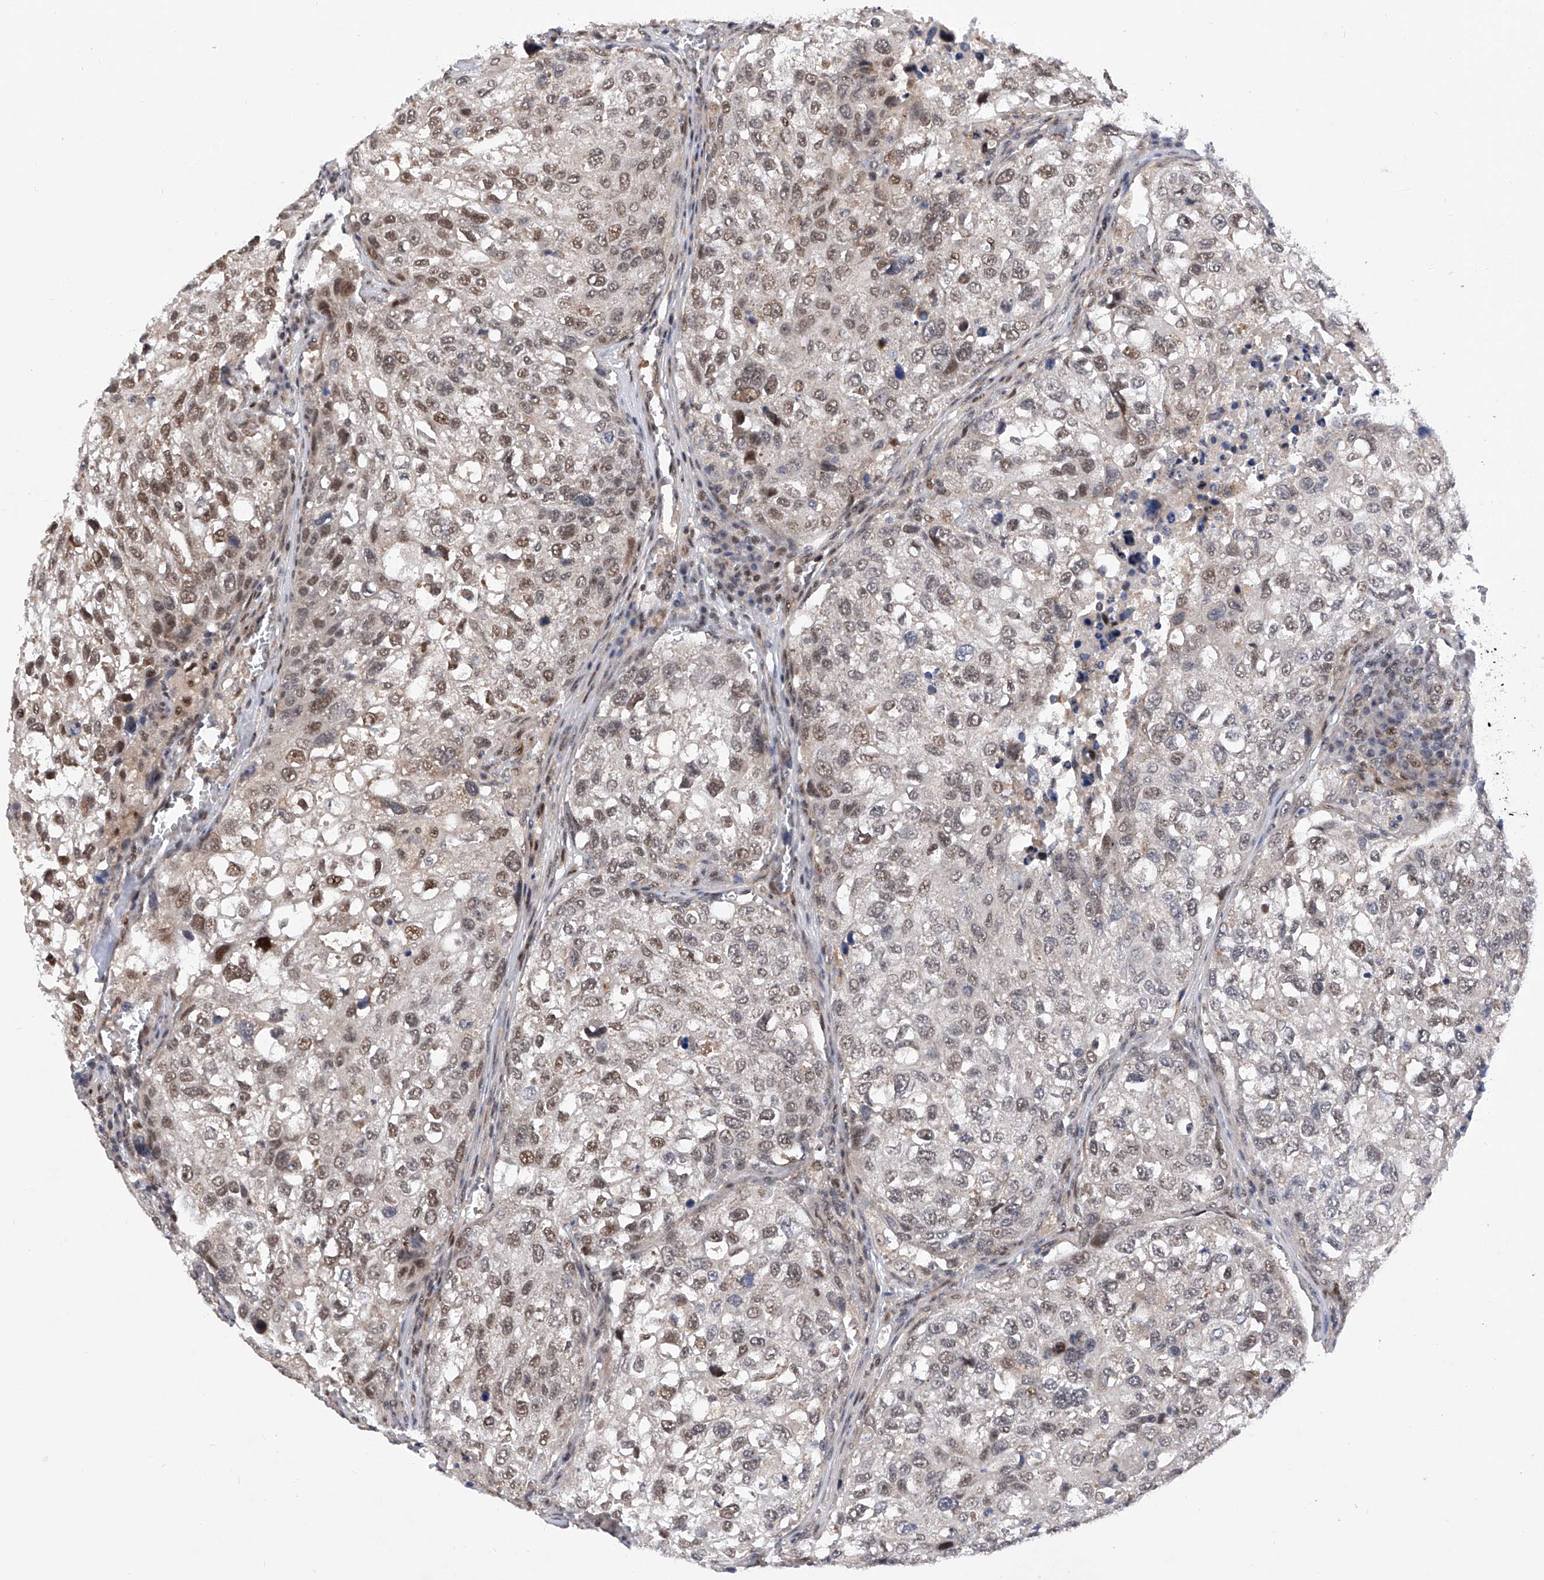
{"staining": {"intensity": "moderate", "quantity": "25%-75%", "location": "nuclear"}, "tissue": "urothelial cancer", "cell_type": "Tumor cells", "image_type": "cancer", "snomed": [{"axis": "morphology", "description": "Urothelial carcinoma, High grade"}, {"axis": "topography", "description": "Lymph node"}, {"axis": "topography", "description": "Urinary bladder"}], "caption": "Immunohistochemical staining of high-grade urothelial carcinoma exhibits moderate nuclear protein expression in approximately 25%-75% of tumor cells. (Stains: DAB in brown, nuclei in blue, Microscopy: brightfield microscopy at high magnification).", "gene": "RAD54L", "patient": {"sex": "male", "age": 51}}